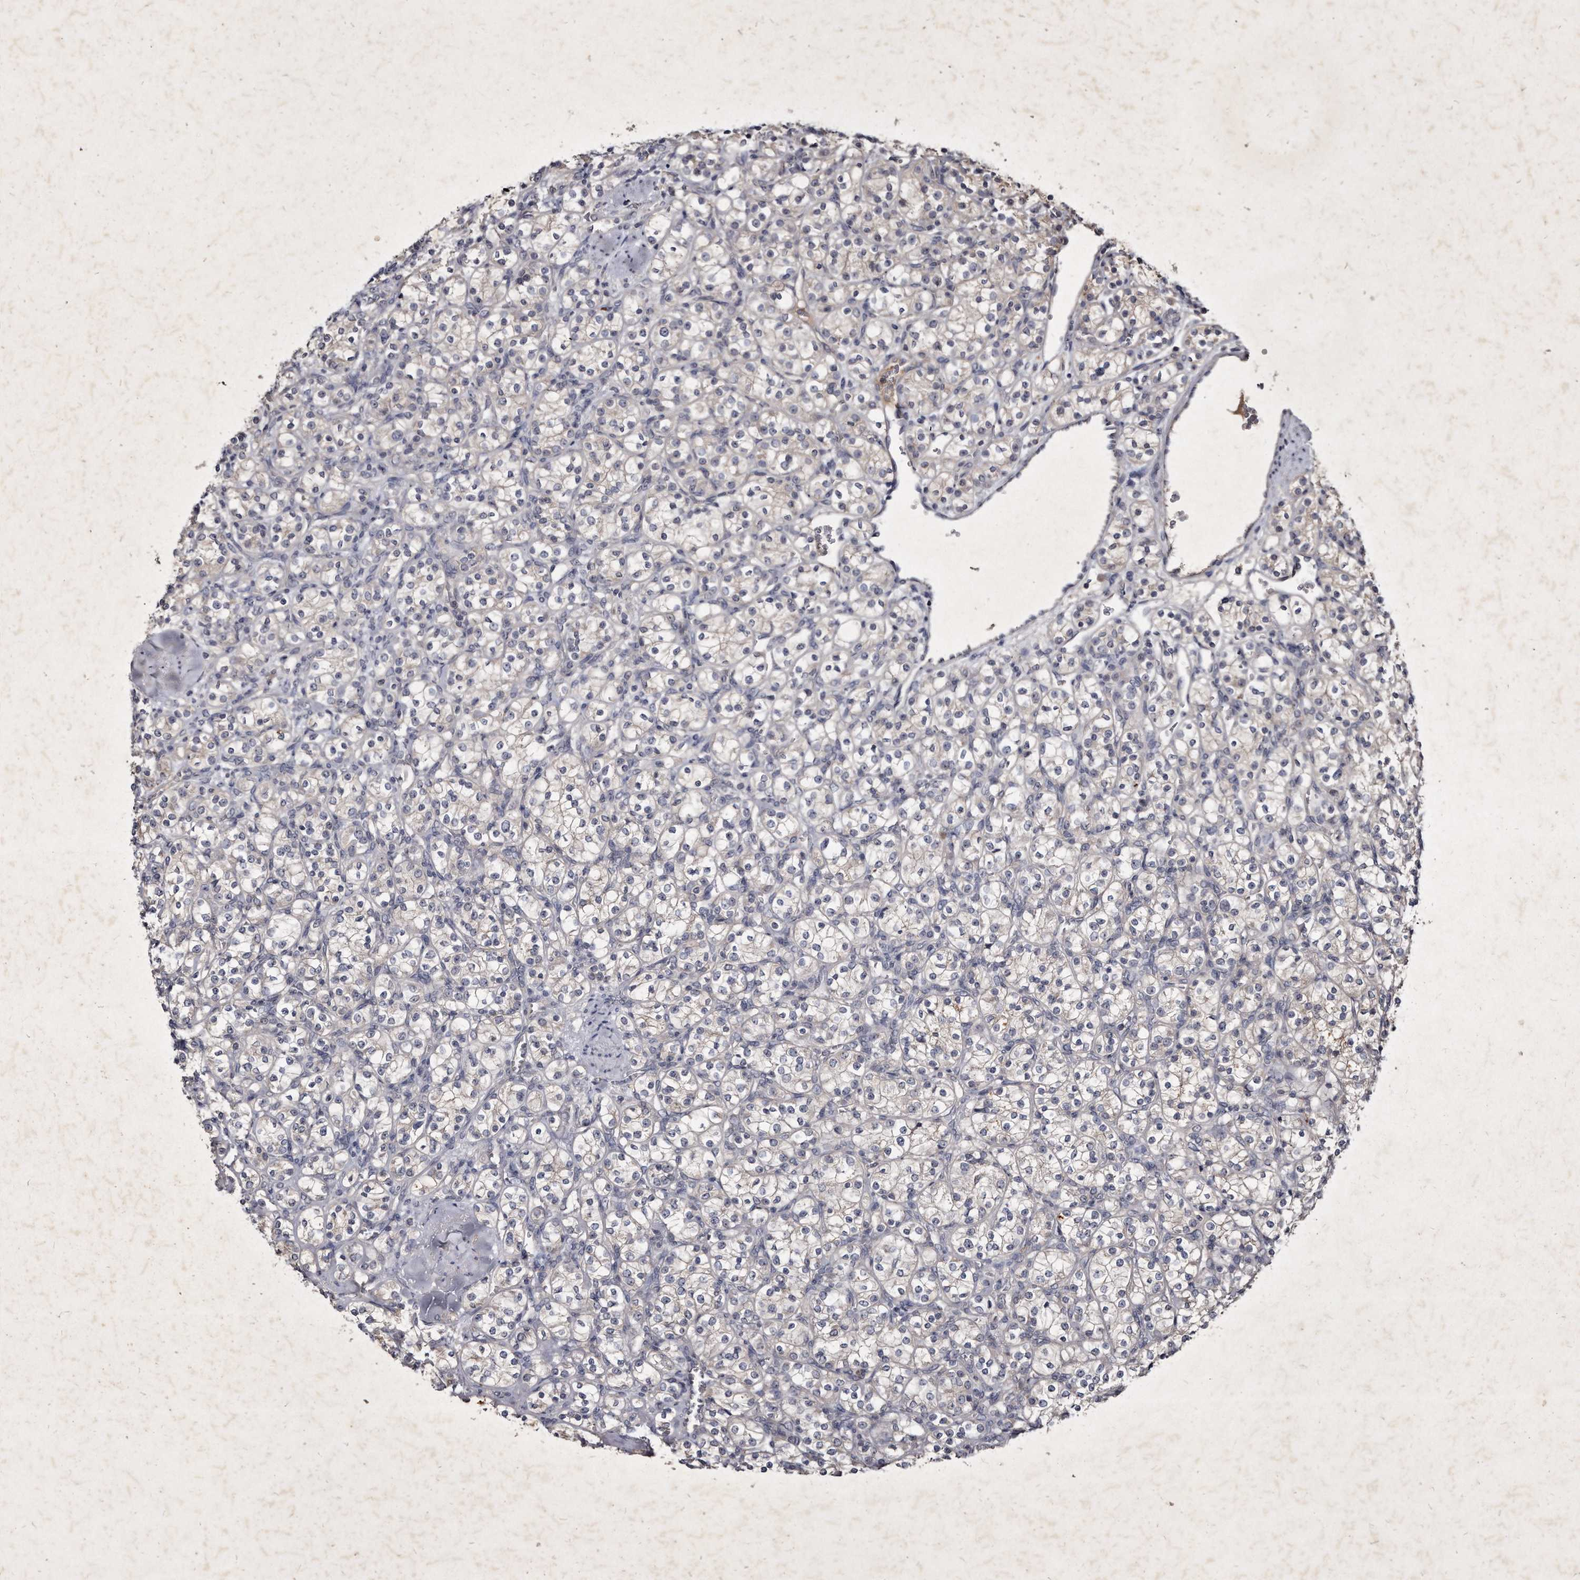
{"staining": {"intensity": "negative", "quantity": "none", "location": "none"}, "tissue": "renal cancer", "cell_type": "Tumor cells", "image_type": "cancer", "snomed": [{"axis": "morphology", "description": "Adenocarcinoma, NOS"}, {"axis": "topography", "description": "Kidney"}], "caption": "An immunohistochemistry (IHC) photomicrograph of adenocarcinoma (renal) is shown. There is no staining in tumor cells of adenocarcinoma (renal).", "gene": "KLHDC3", "patient": {"sex": "male", "age": 77}}